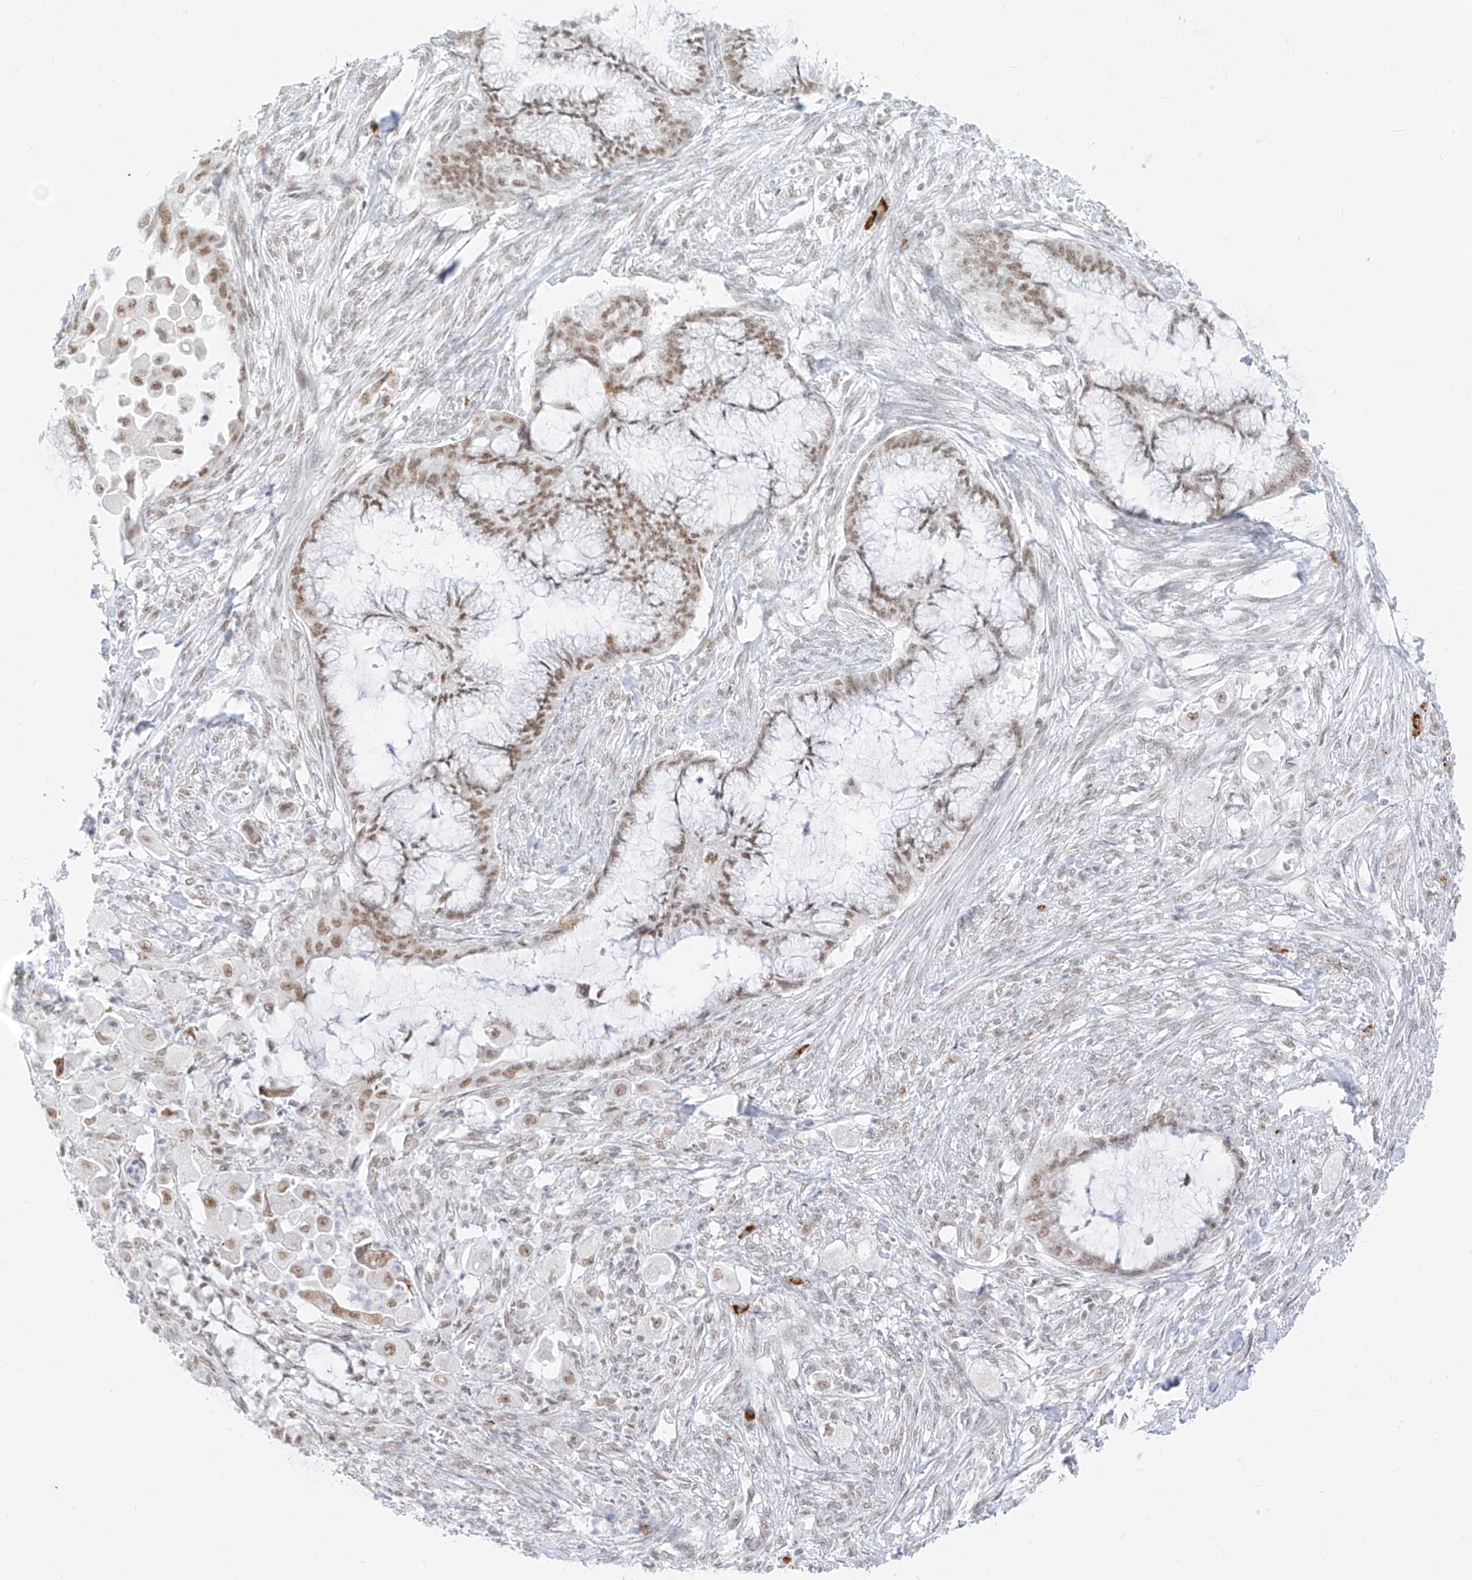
{"staining": {"intensity": "moderate", "quantity": ">75%", "location": "nuclear"}, "tissue": "endometrial cancer", "cell_type": "Tumor cells", "image_type": "cancer", "snomed": [{"axis": "morphology", "description": "Adenocarcinoma, NOS"}, {"axis": "topography", "description": "Endometrium"}], "caption": "Tumor cells reveal medium levels of moderate nuclear expression in about >75% of cells in human adenocarcinoma (endometrial). (Brightfield microscopy of DAB IHC at high magnification).", "gene": "SUPT5H", "patient": {"sex": "female", "age": 86}}